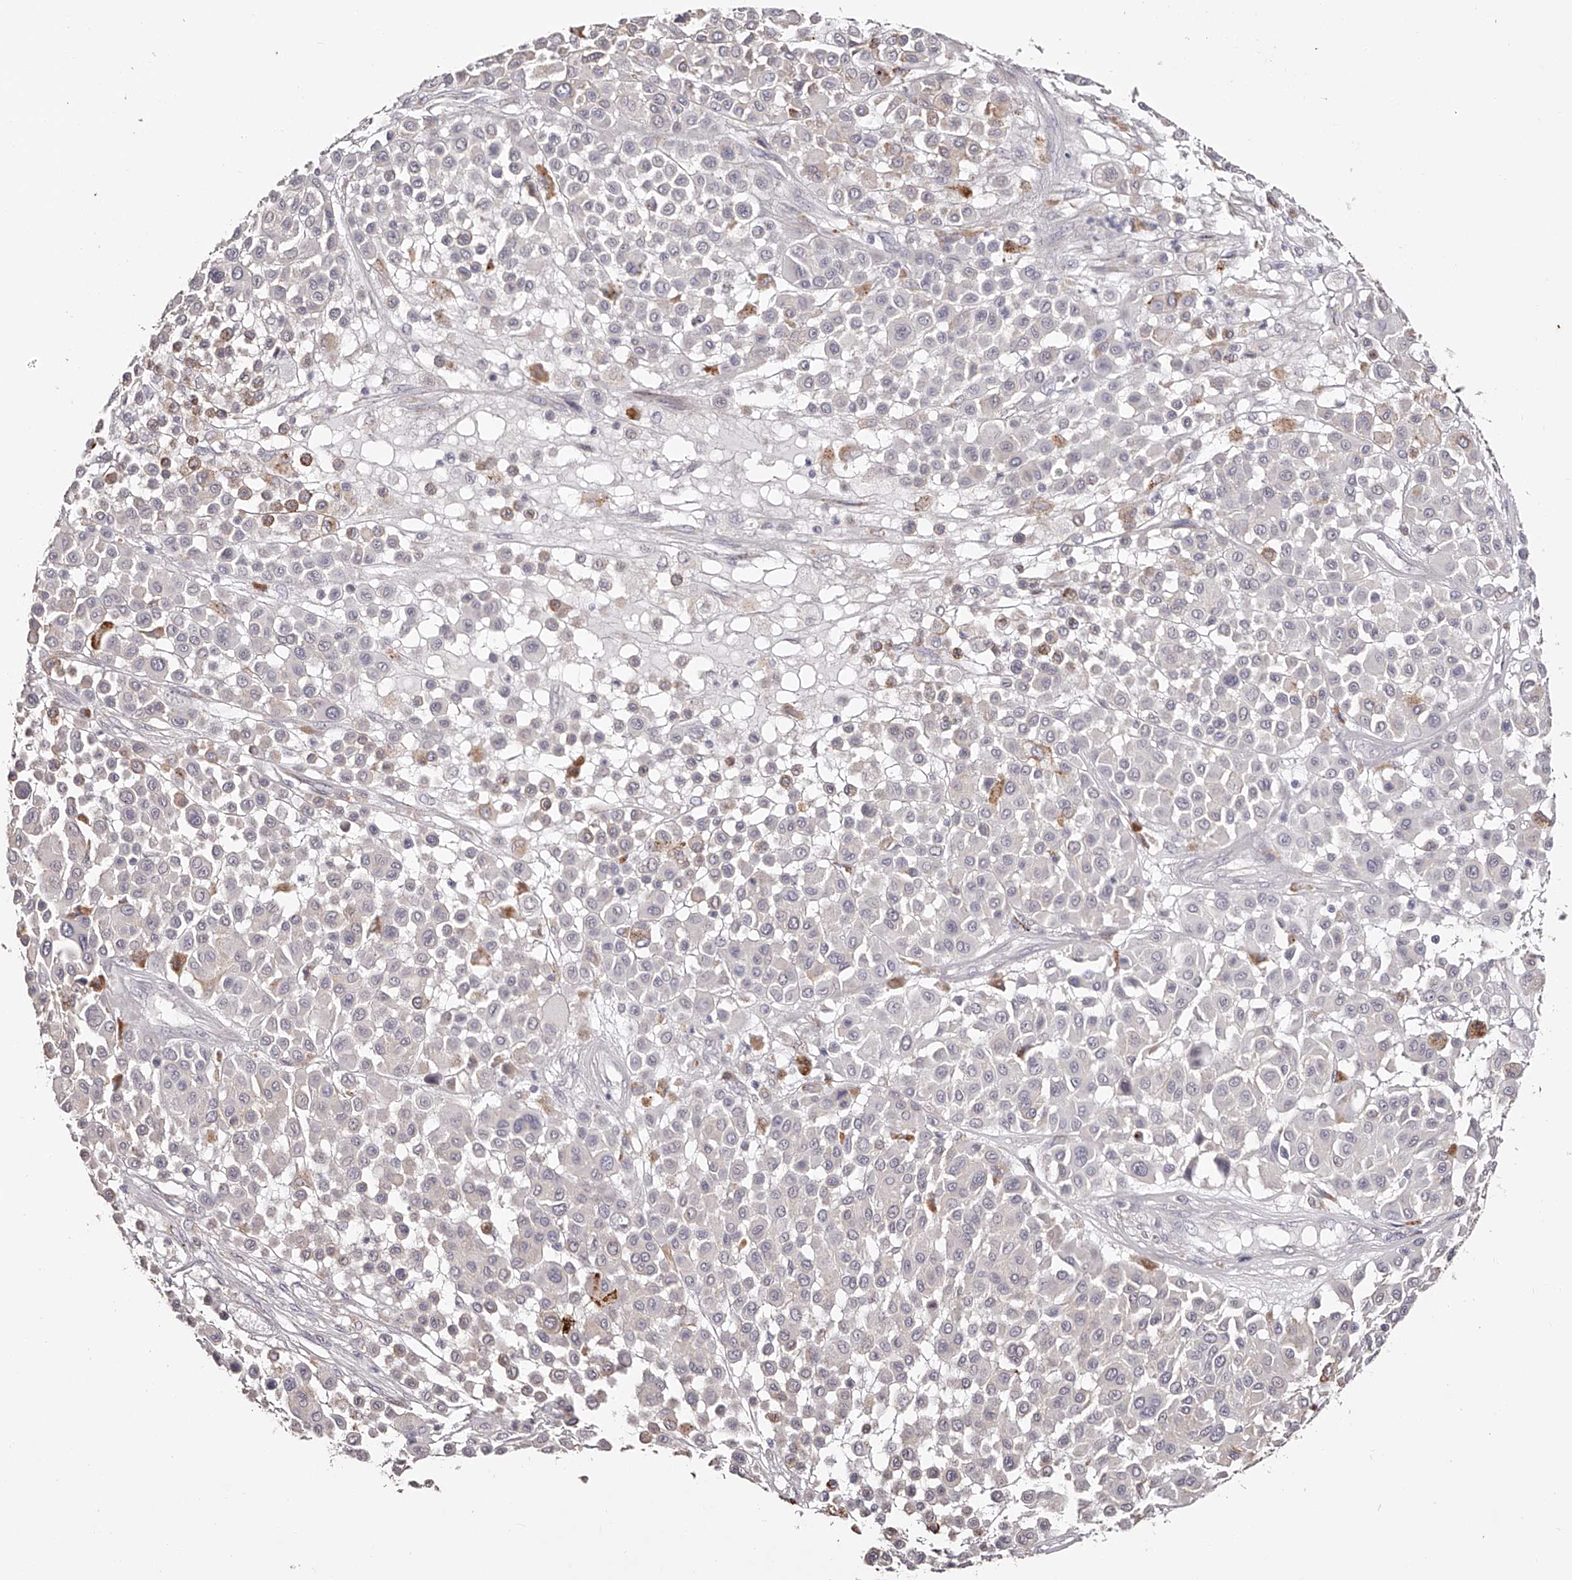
{"staining": {"intensity": "negative", "quantity": "none", "location": "none"}, "tissue": "melanoma", "cell_type": "Tumor cells", "image_type": "cancer", "snomed": [{"axis": "morphology", "description": "Malignant melanoma, Metastatic site"}, {"axis": "topography", "description": "Soft tissue"}], "caption": "Image shows no significant protein positivity in tumor cells of malignant melanoma (metastatic site).", "gene": "SLC35D3", "patient": {"sex": "male", "age": 41}}